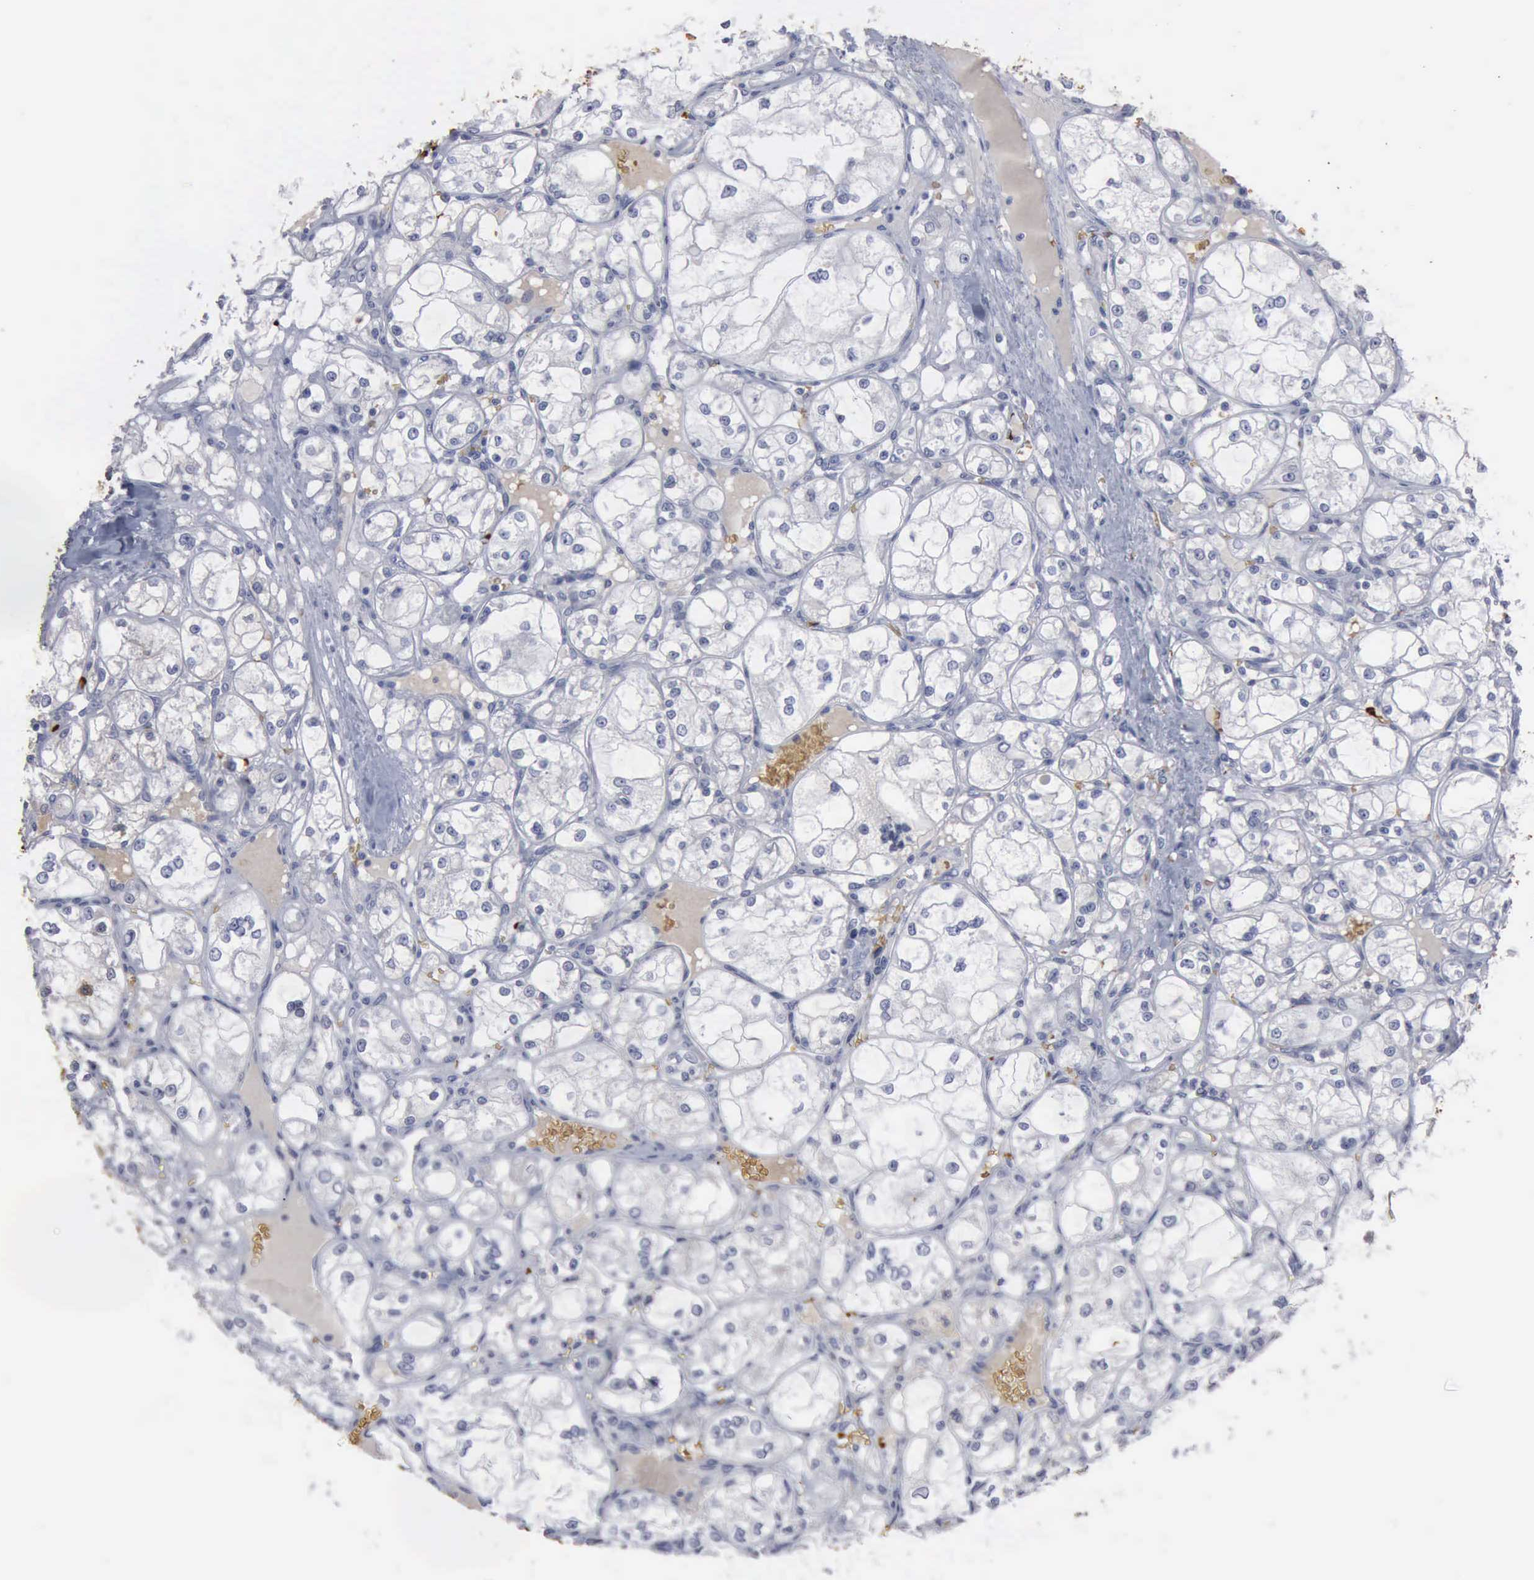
{"staining": {"intensity": "negative", "quantity": "none", "location": "none"}, "tissue": "renal cancer", "cell_type": "Tumor cells", "image_type": "cancer", "snomed": [{"axis": "morphology", "description": "Adenocarcinoma, NOS"}, {"axis": "topography", "description": "Kidney"}], "caption": "Human renal adenocarcinoma stained for a protein using immunohistochemistry (IHC) displays no expression in tumor cells.", "gene": "TGFB1", "patient": {"sex": "male", "age": 61}}